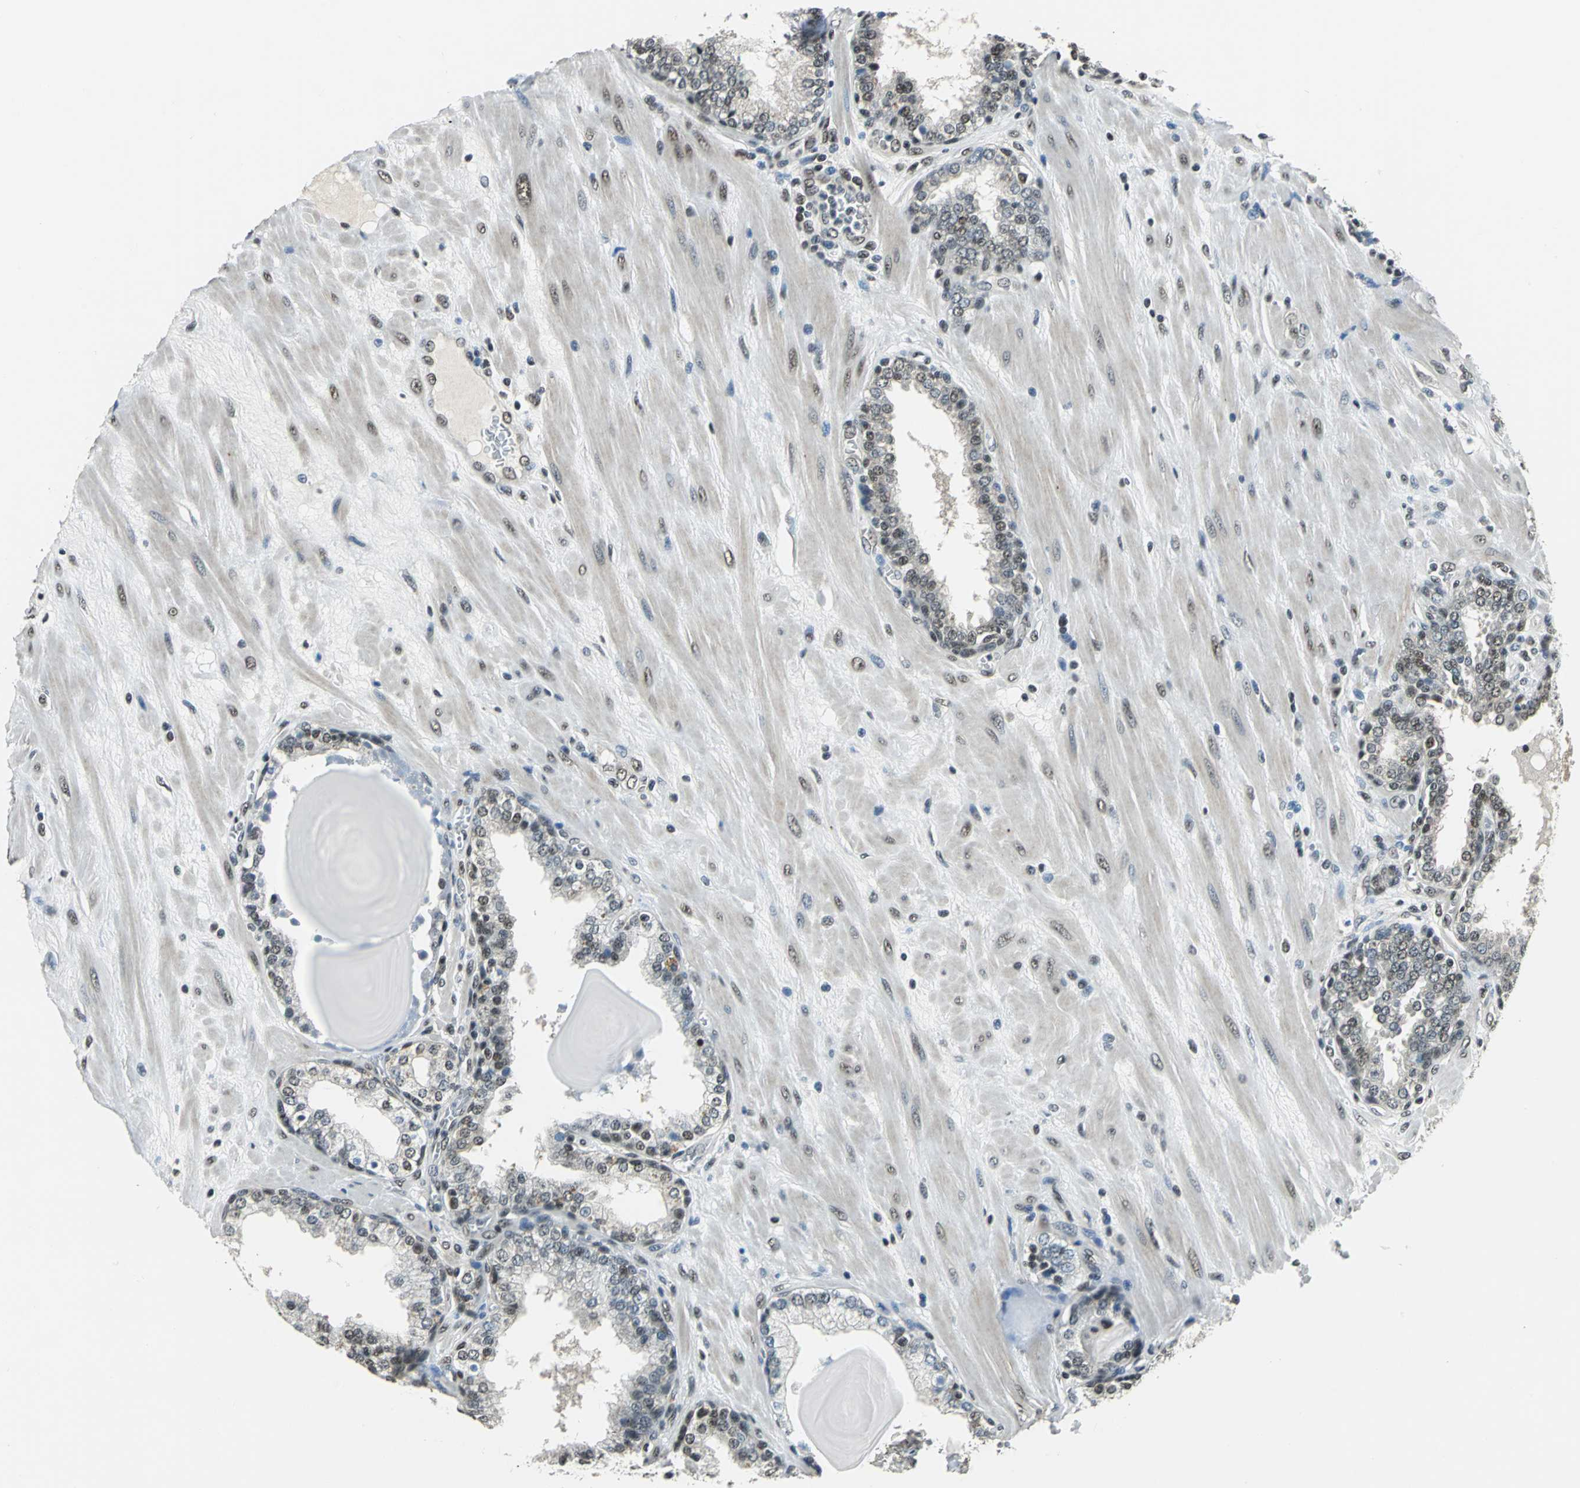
{"staining": {"intensity": "strong", "quantity": ">75%", "location": "nuclear"}, "tissue": "prostate", "cell_type": "Glandular cells", "image_type": "normal", "snomed": [{"axis": "morphology", "description": "Normal tissue, NOS"}, {"axis": "topography", "description": "Prostate"}], "caption": "Protein staining of normal prostate shows strong nuclear positivity in about >75% of glandular cells.", "gene": "RBM14", "patient": {"sex": "male", "age": 51}}